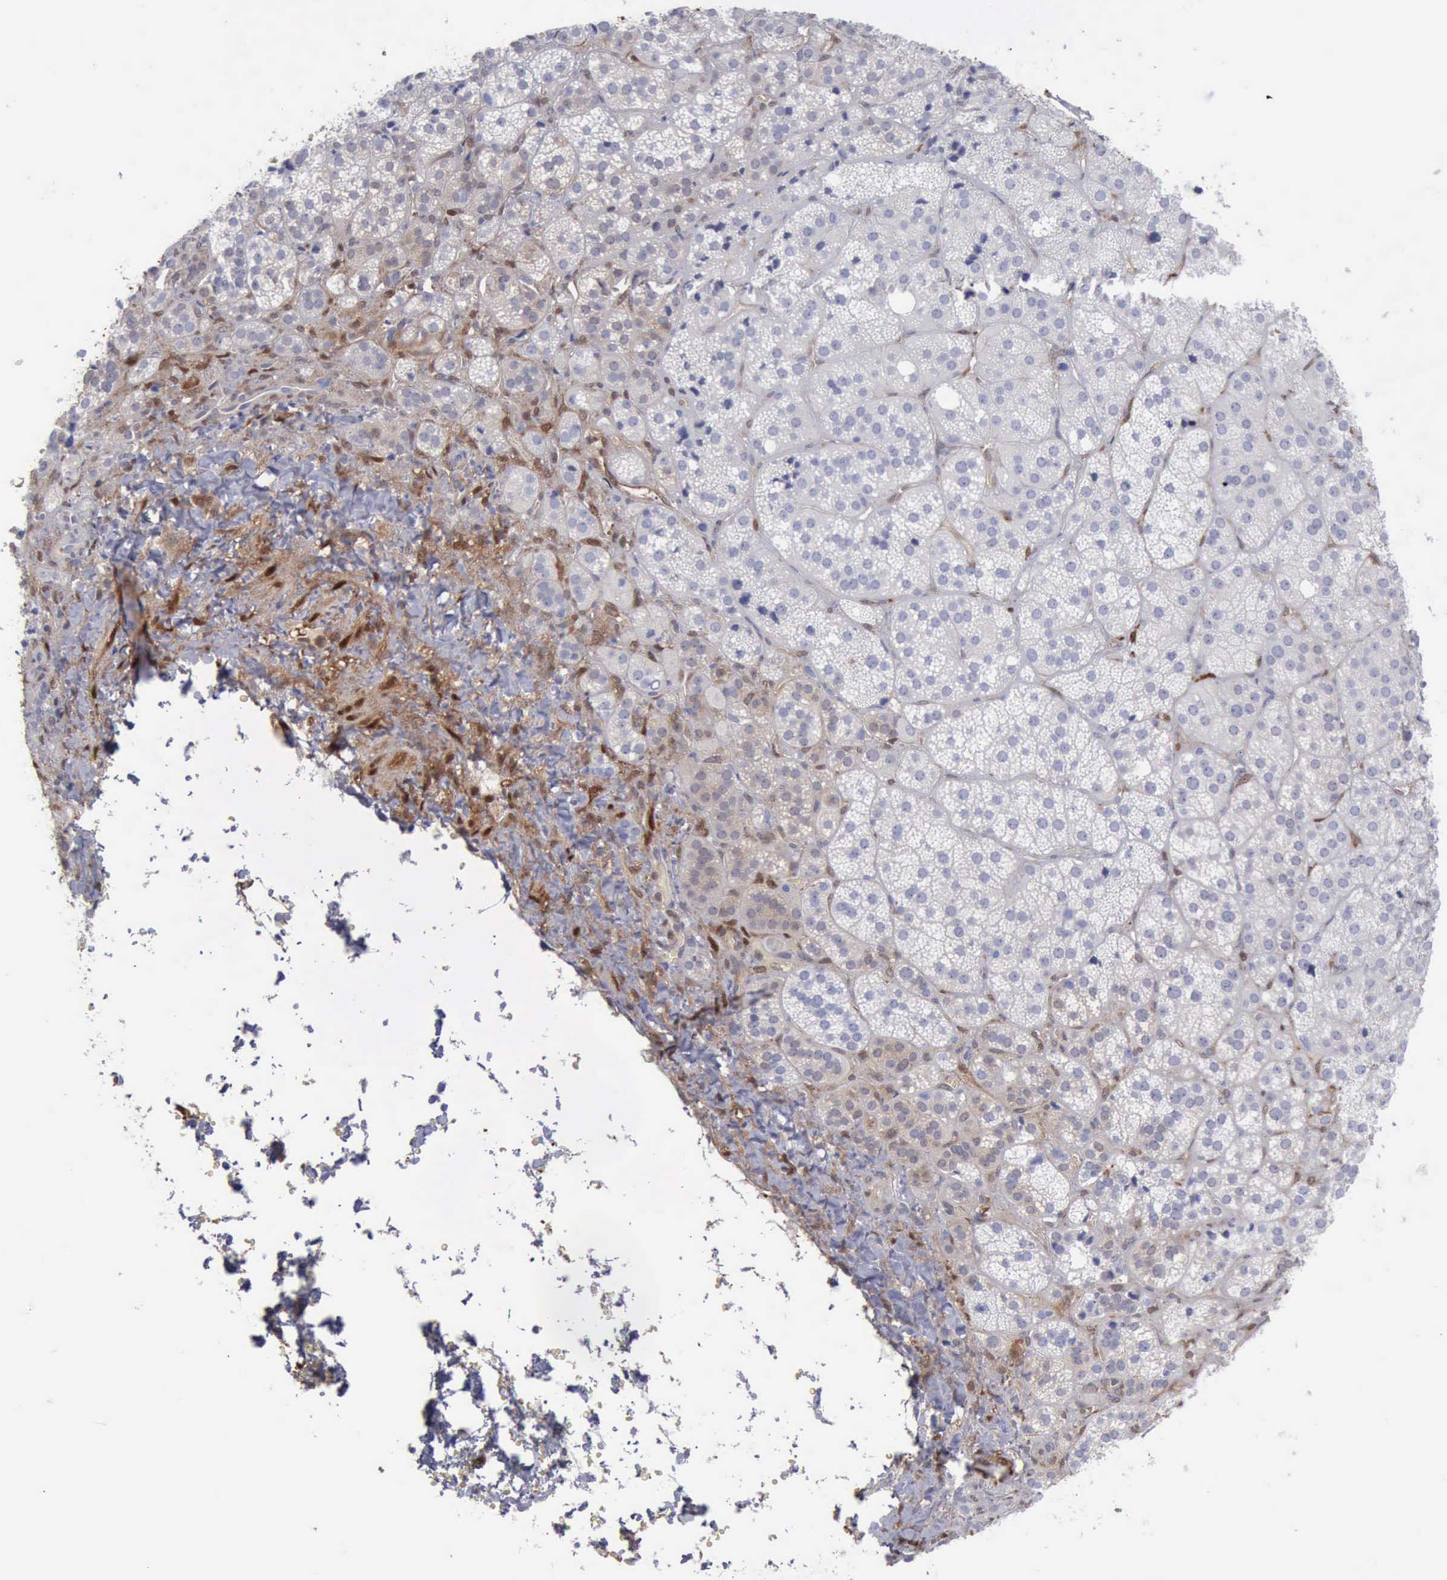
{"staining": {"intensity": "negative", "quantity": "none", "location": "none"}, "tissue": "adrenal gland", "cell_type": "Glandular cells", "image_type": "normal", "snomed": [{"axis": "morphology", "description": "Normal tissue, NOS"}, {"axis": "topography", "description": "Adrenal gland"}], "caption": "This is a photomicrograph of IHC staining of unremarkable adrenal gland, which shows no positivity in glandular cells.", "gene": "FHL1", "patient": {"sex": "female", "age": 71}}